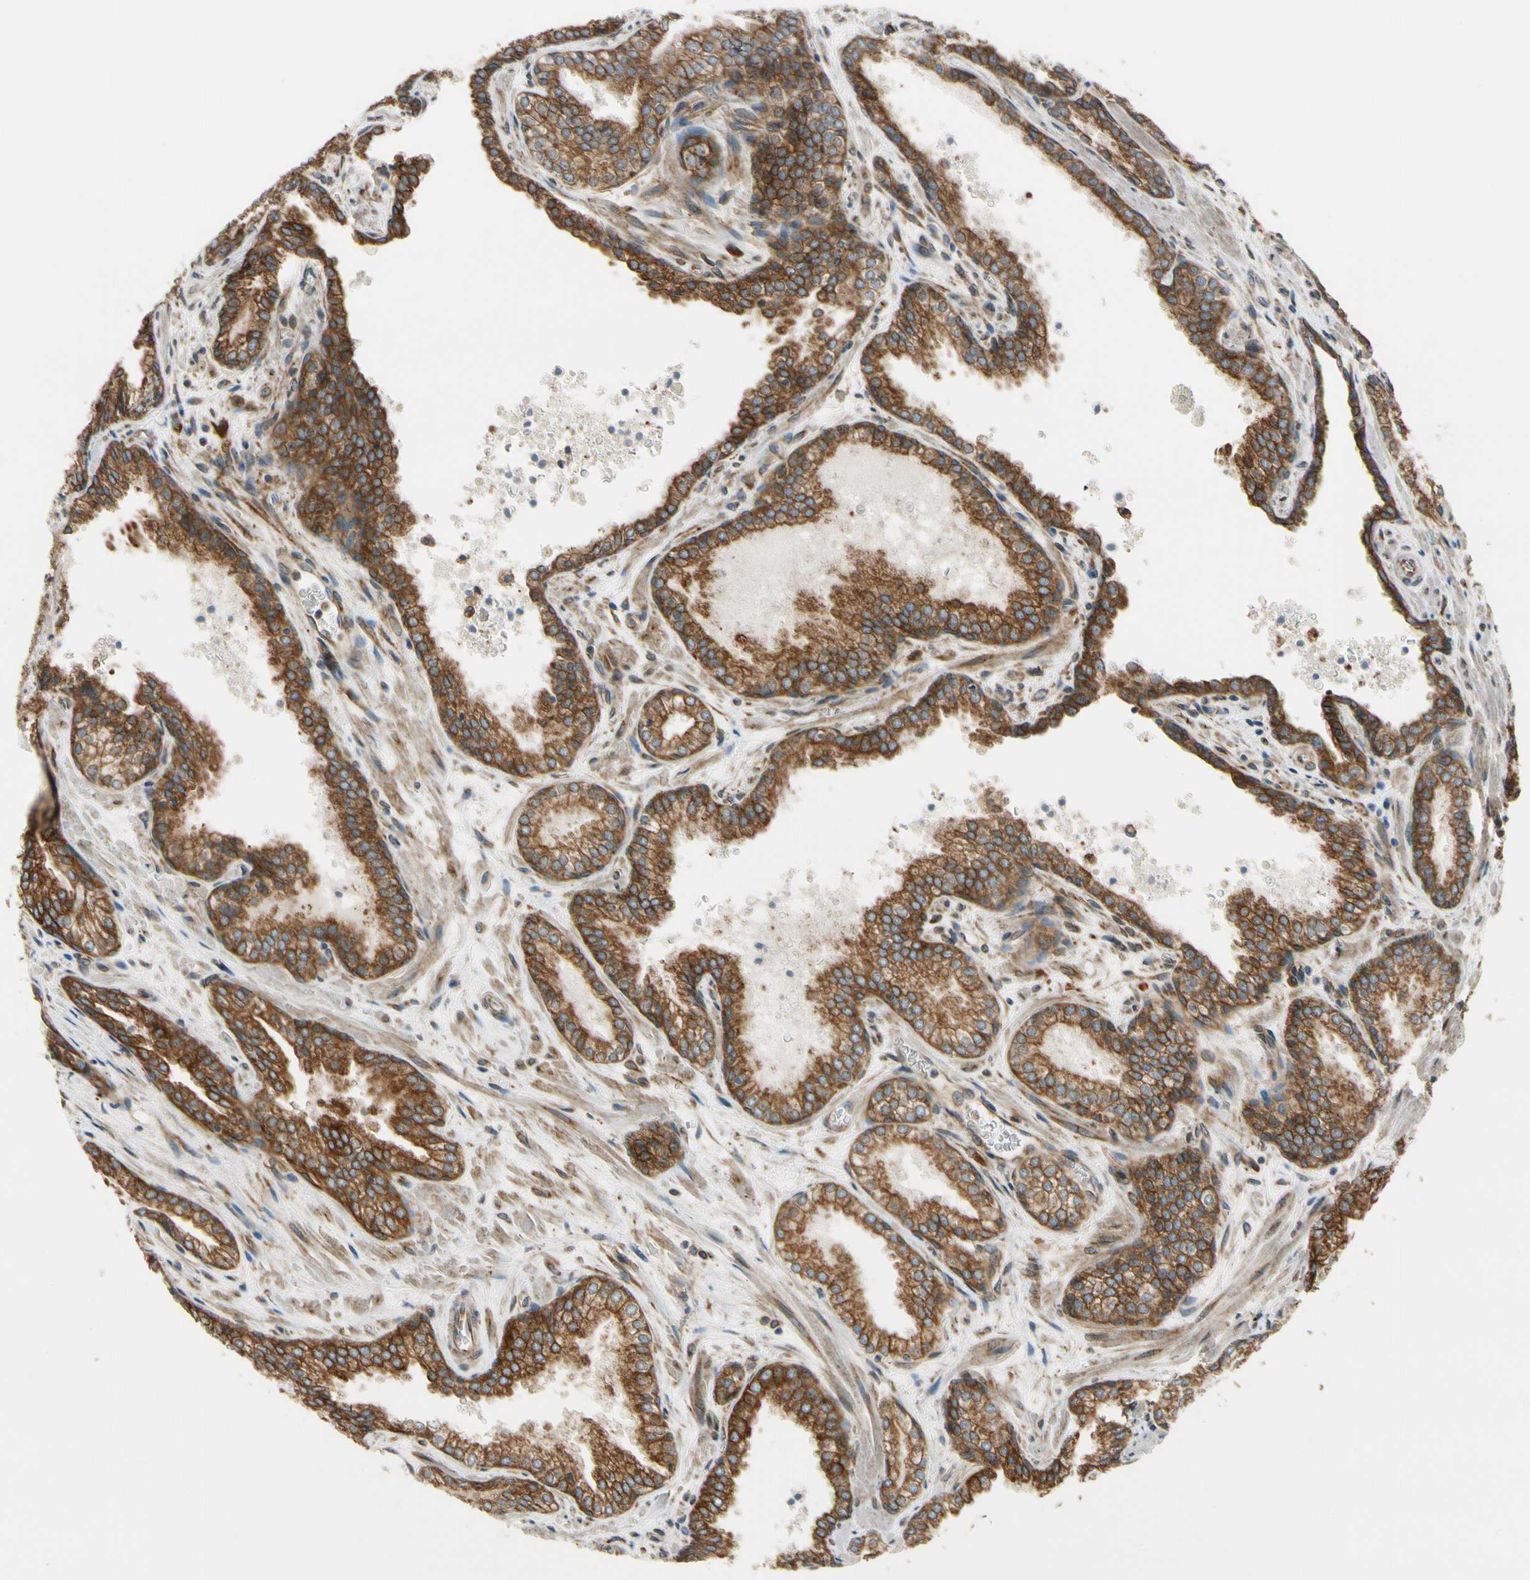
{"staining": {"intensity": "strong", "quantity": ">75%", "location": "cytoplasmic/membranous"}, "tissue": "prostate cancer", "cell_type": "Tumor cells", "image_type": "cancer", "snomed": [{"axis": "morphology", "description": "Adenocarcinoma, Low grade"}, {"axis": "topography", "description": "Prostate"}], "caption": "Immunohistochemistry histopathology image of prostate cancer (adenocarcinoma (low-grade)) stained for a protein (brown), which demonstrates high levels of strong cytoplasmic/membranous expression in about >75% of tumor cells.", "gene": "CLCC1", "patient": {"sex": "male", "age": 60}}